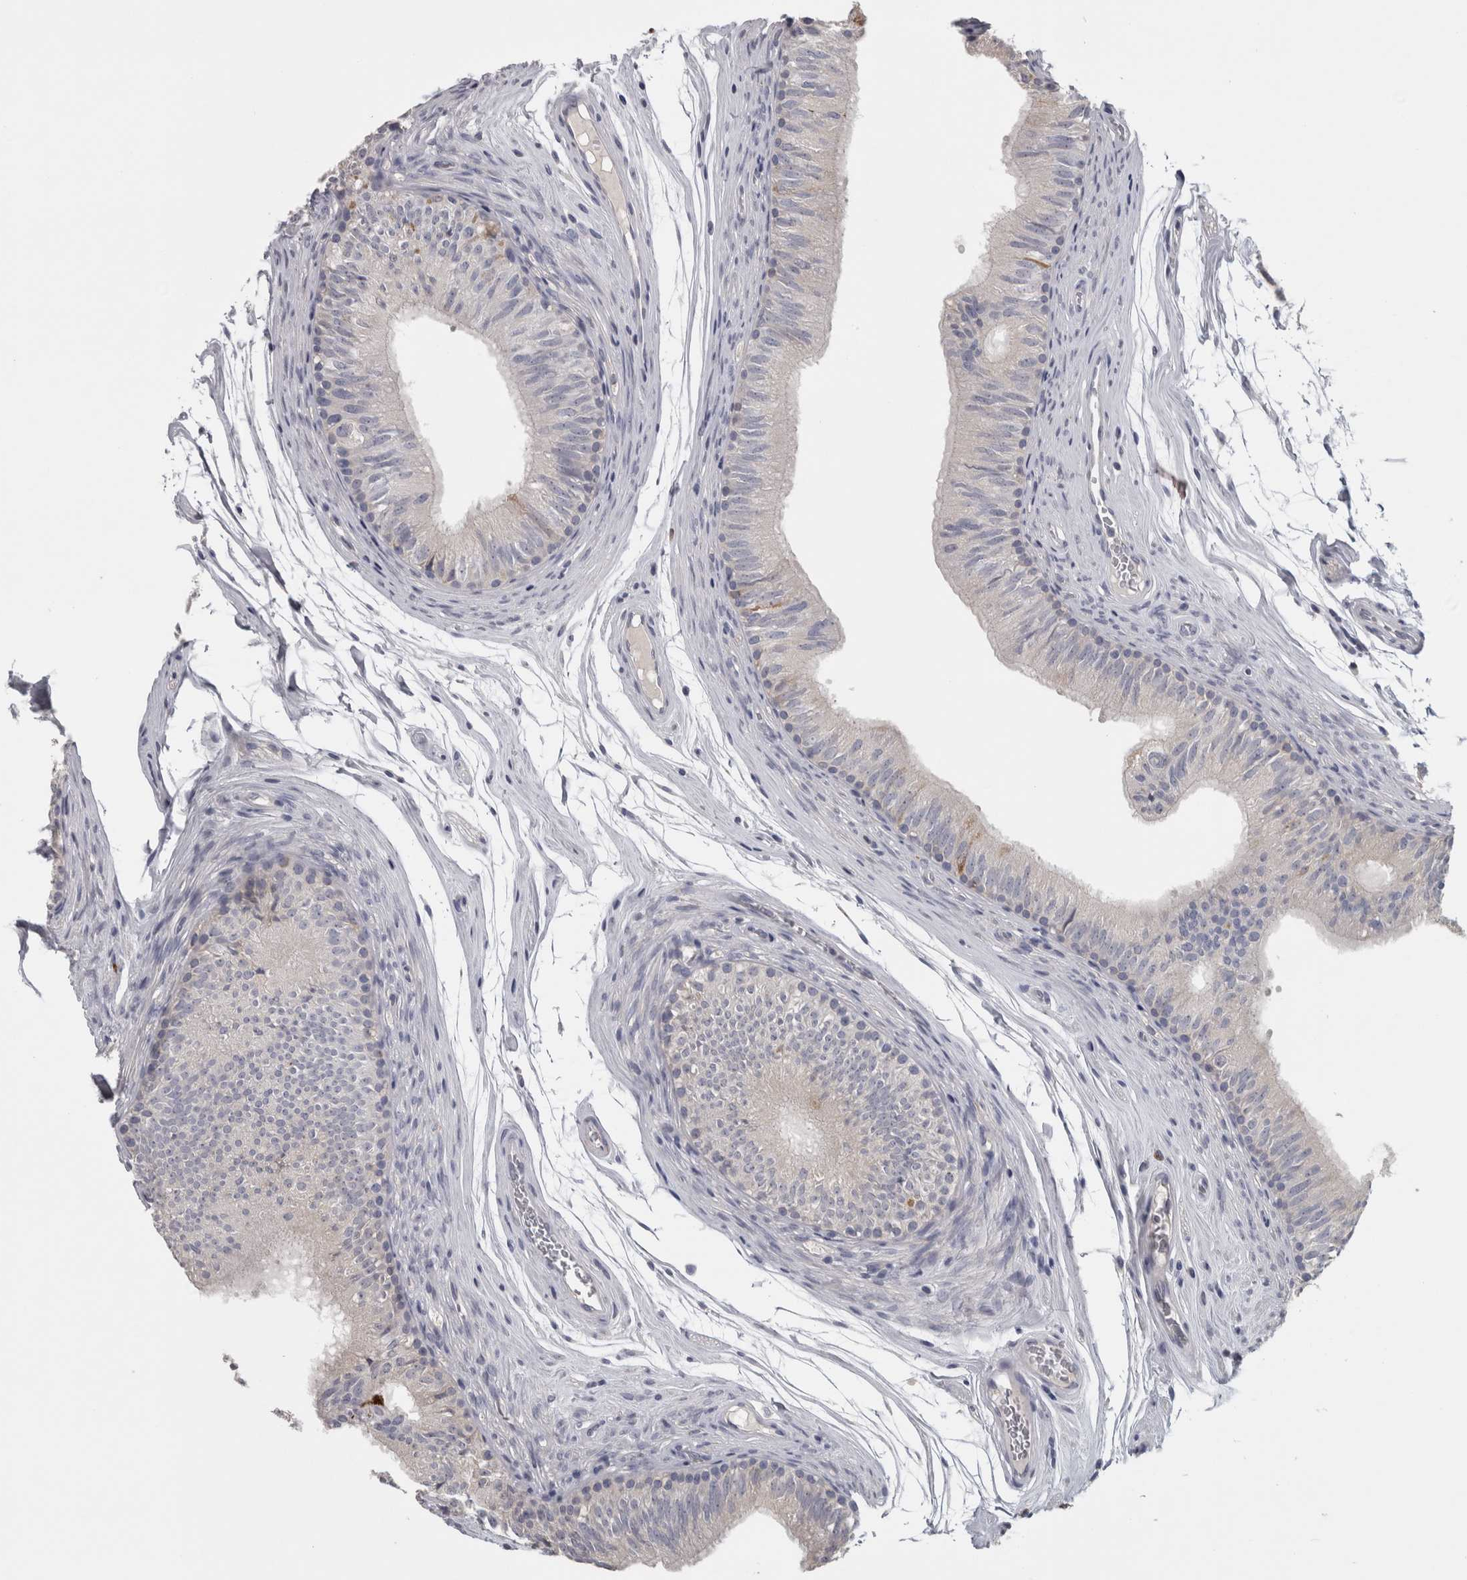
{"staining": {"intensity": "moderate", "quantity": "<25%", "location": "cytoplasmic/membranous"}, "tissue": "epididymis", "cell_type": "Glandular cells", "image_type": "normal", "snomed": [{"axis": "morphology", "description": "Normal tissue, NOS"}, {"axis": "topography", "description": "Epididymis"}], "caption": "Immunohistochemistry (IHC) staining of benign epididymis, which exhibits low levels of moderate cytoplasmic/membranous positivity in about <25% of glandular cells indicating moderate cytoplasmic/membranous protein staining. The staining was performed using DAB (brown) for protein detection and nuclei were counterstained in hematoxylin (blue).", "gene": "TCAP", "patient": {"sex": "male", "age": 36}}